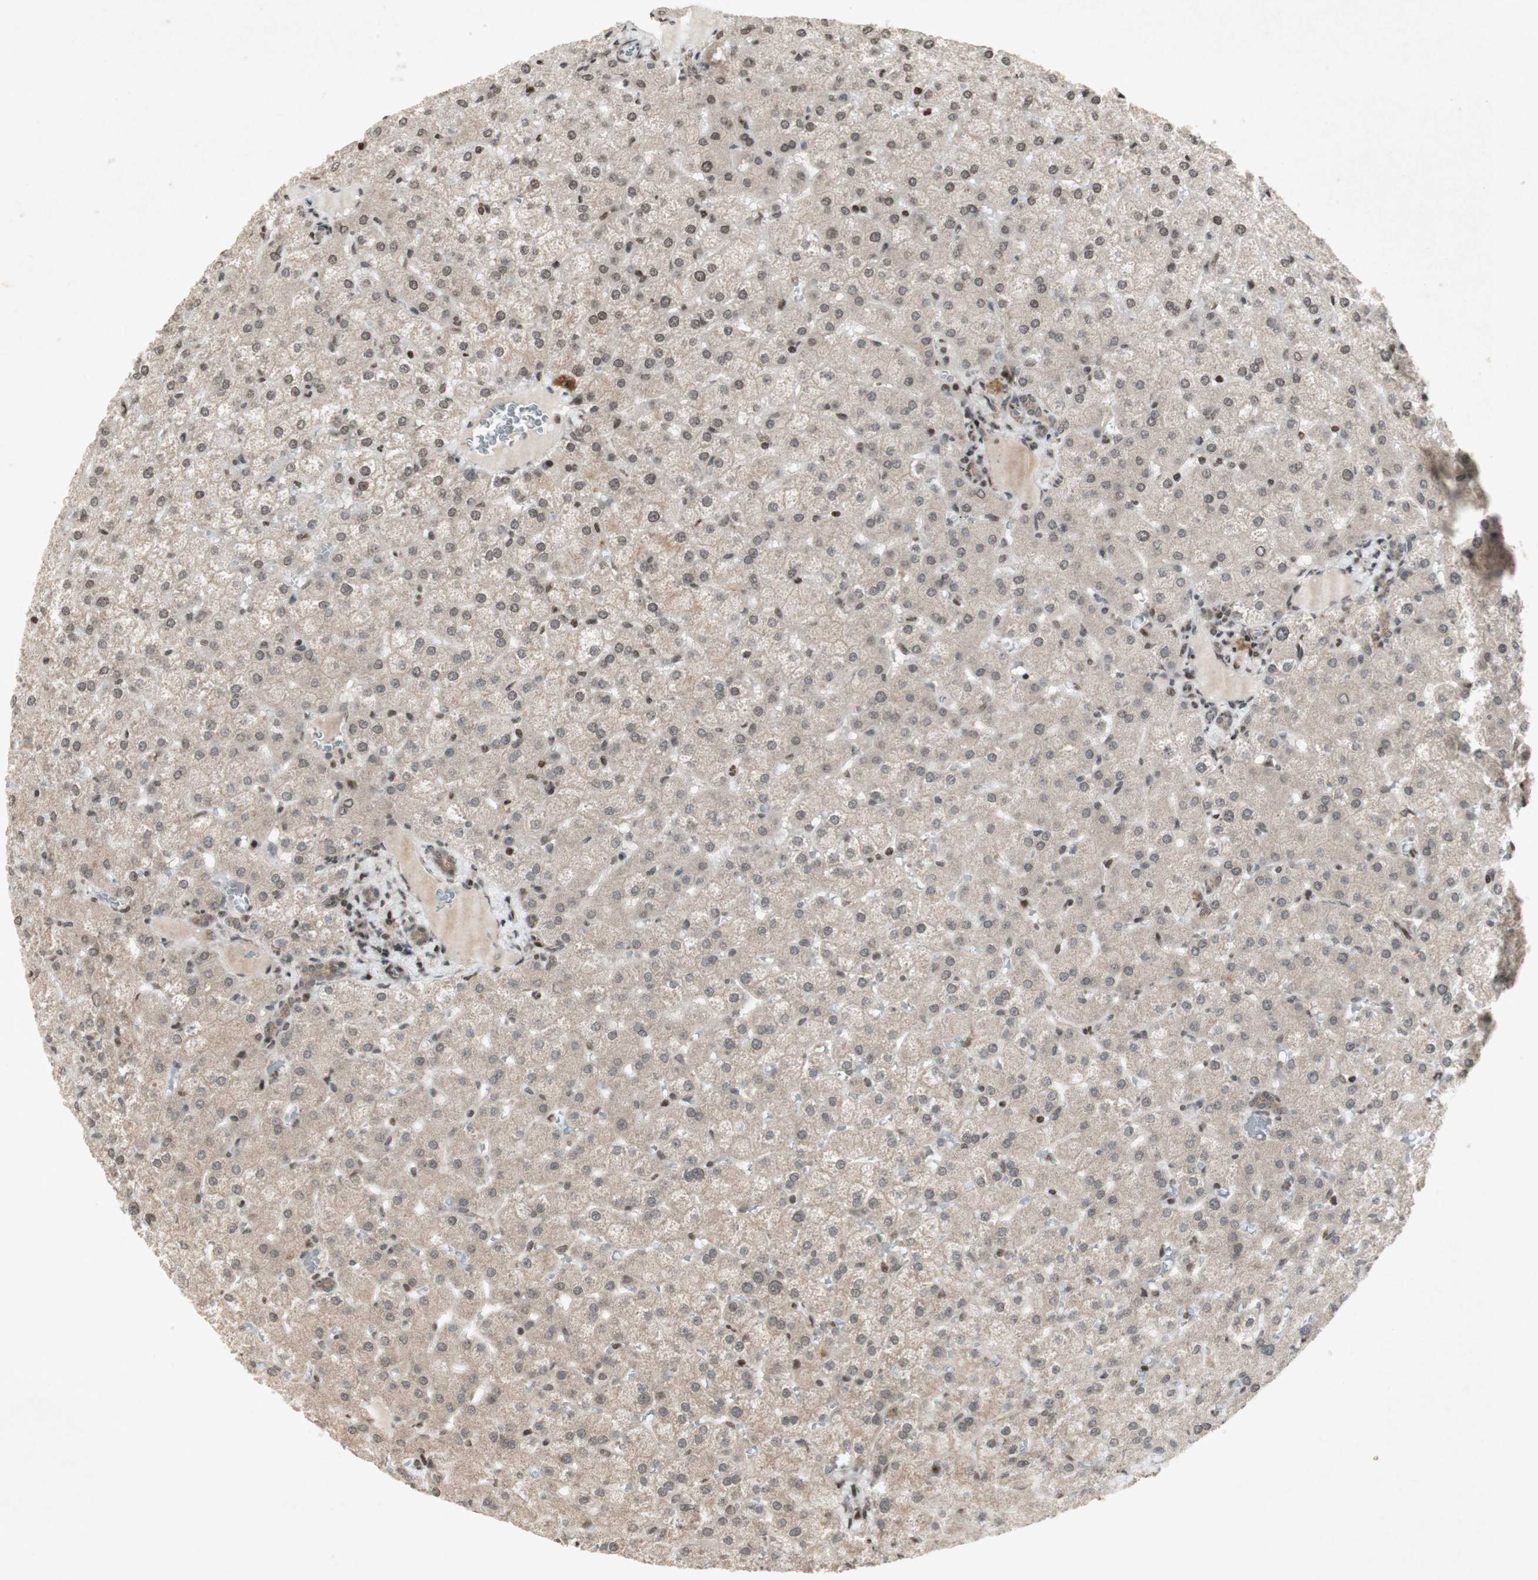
{"staining": {"intensity": "weak", "quantity": ">75%", "location": "cytoplasmic/membranous"}, "tissue": "liver", "cell_type": "Cholangiocytes", "image_type": "normal", "snomed": [{"axis": "morphology", "description": "Normal tissue, NOS"}, {"axis": "topography", "description": "Liver"}], "caption": "A low amount of weak cytoplasmic/membranous expression is appreciated in about >75% of cholangiocytes in unremarkable liver.", "gene": "PLXNA1", "patient": {"sex": "female", "age": 32}}